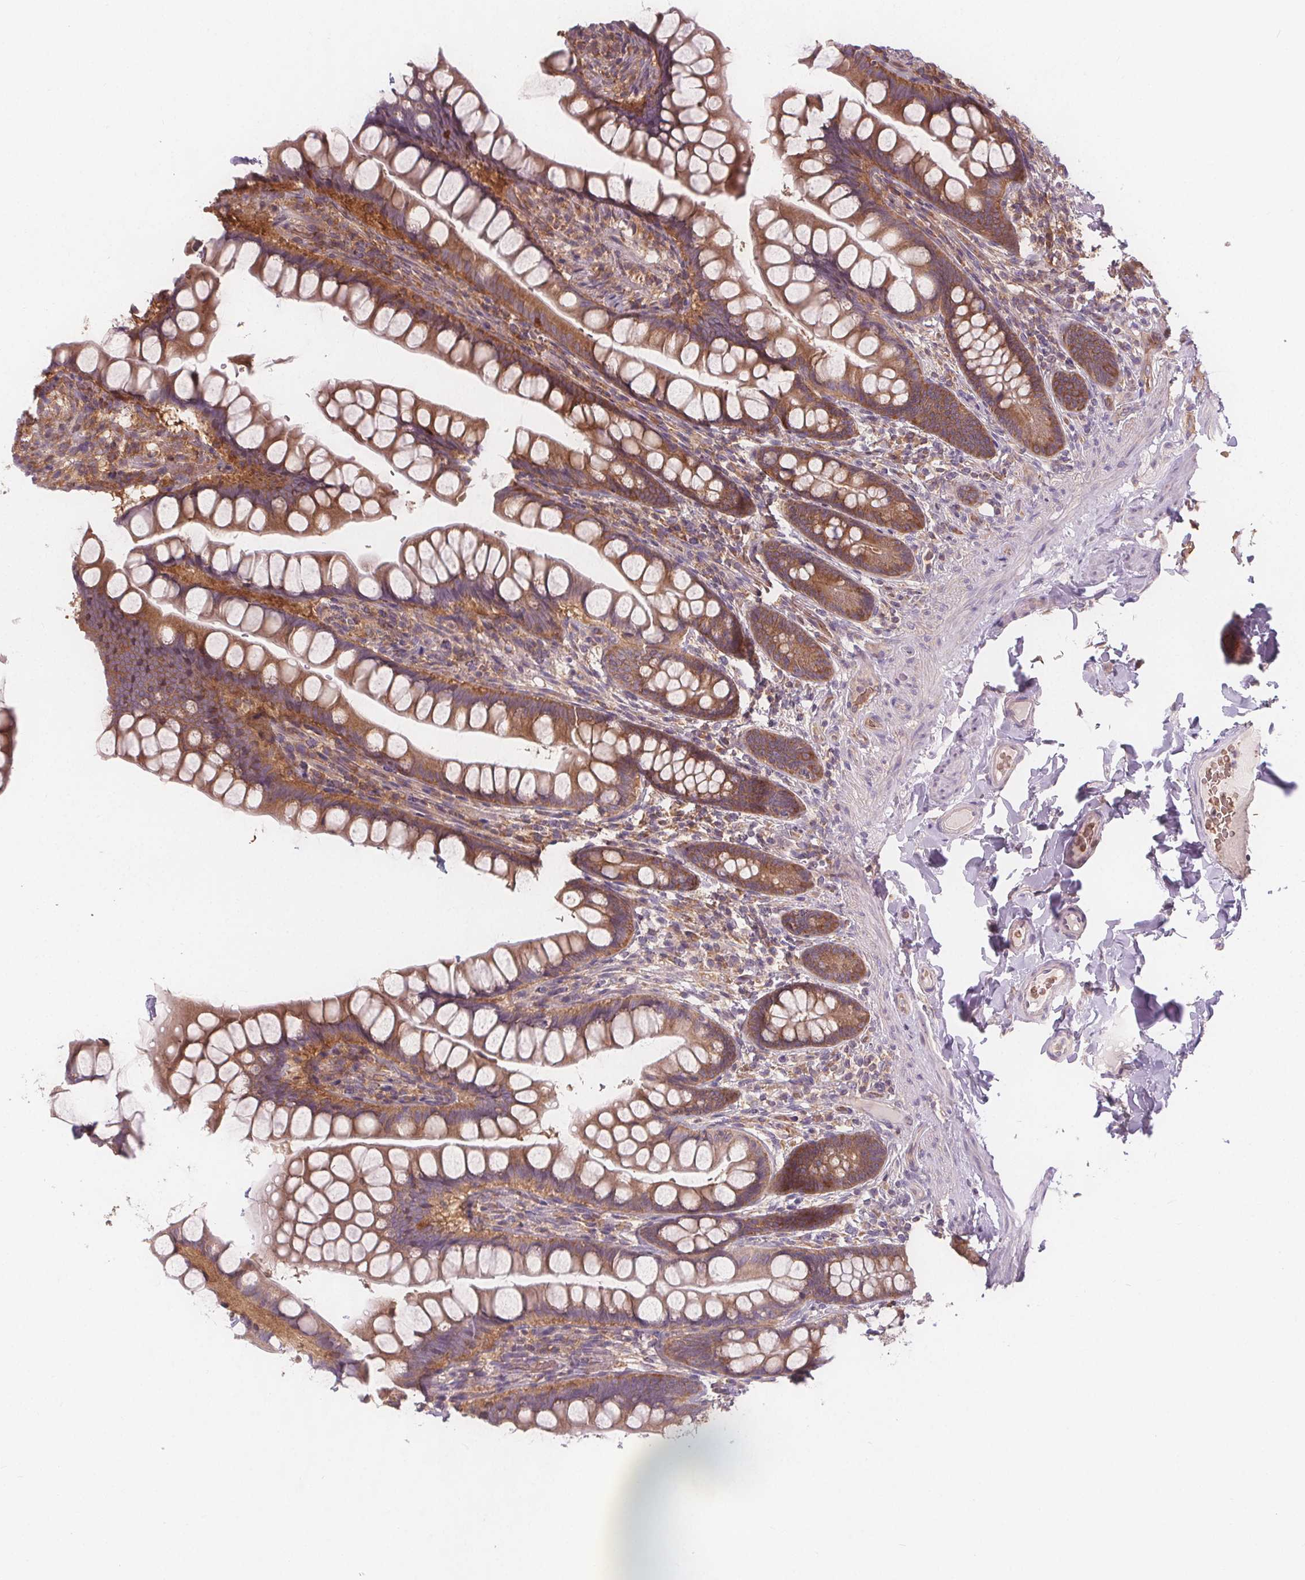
{"staining": {"intensity": "moderate", "quantity": ">75%", "location": "cytoplasmic/membranous"}, "tissue": "small intestine", "cell_type": "Glandular cells", "image_type": "normal", "snomed": [{"axis": "morphology", "description": "Normal tissue, NOS"}, {"axis": "topography", "description": "Small intestine"}], "caption": "Small intestine stained for a protein exhibits moderate cytoplasmic/membranous positivity in glandular cells. (DAB (3,3'-diaminobenzidine) IHC, brown staining for protein, blue staining for nuclei).", "gene": "EIF3D", "patient": {"sex": "male", "age": 70}}